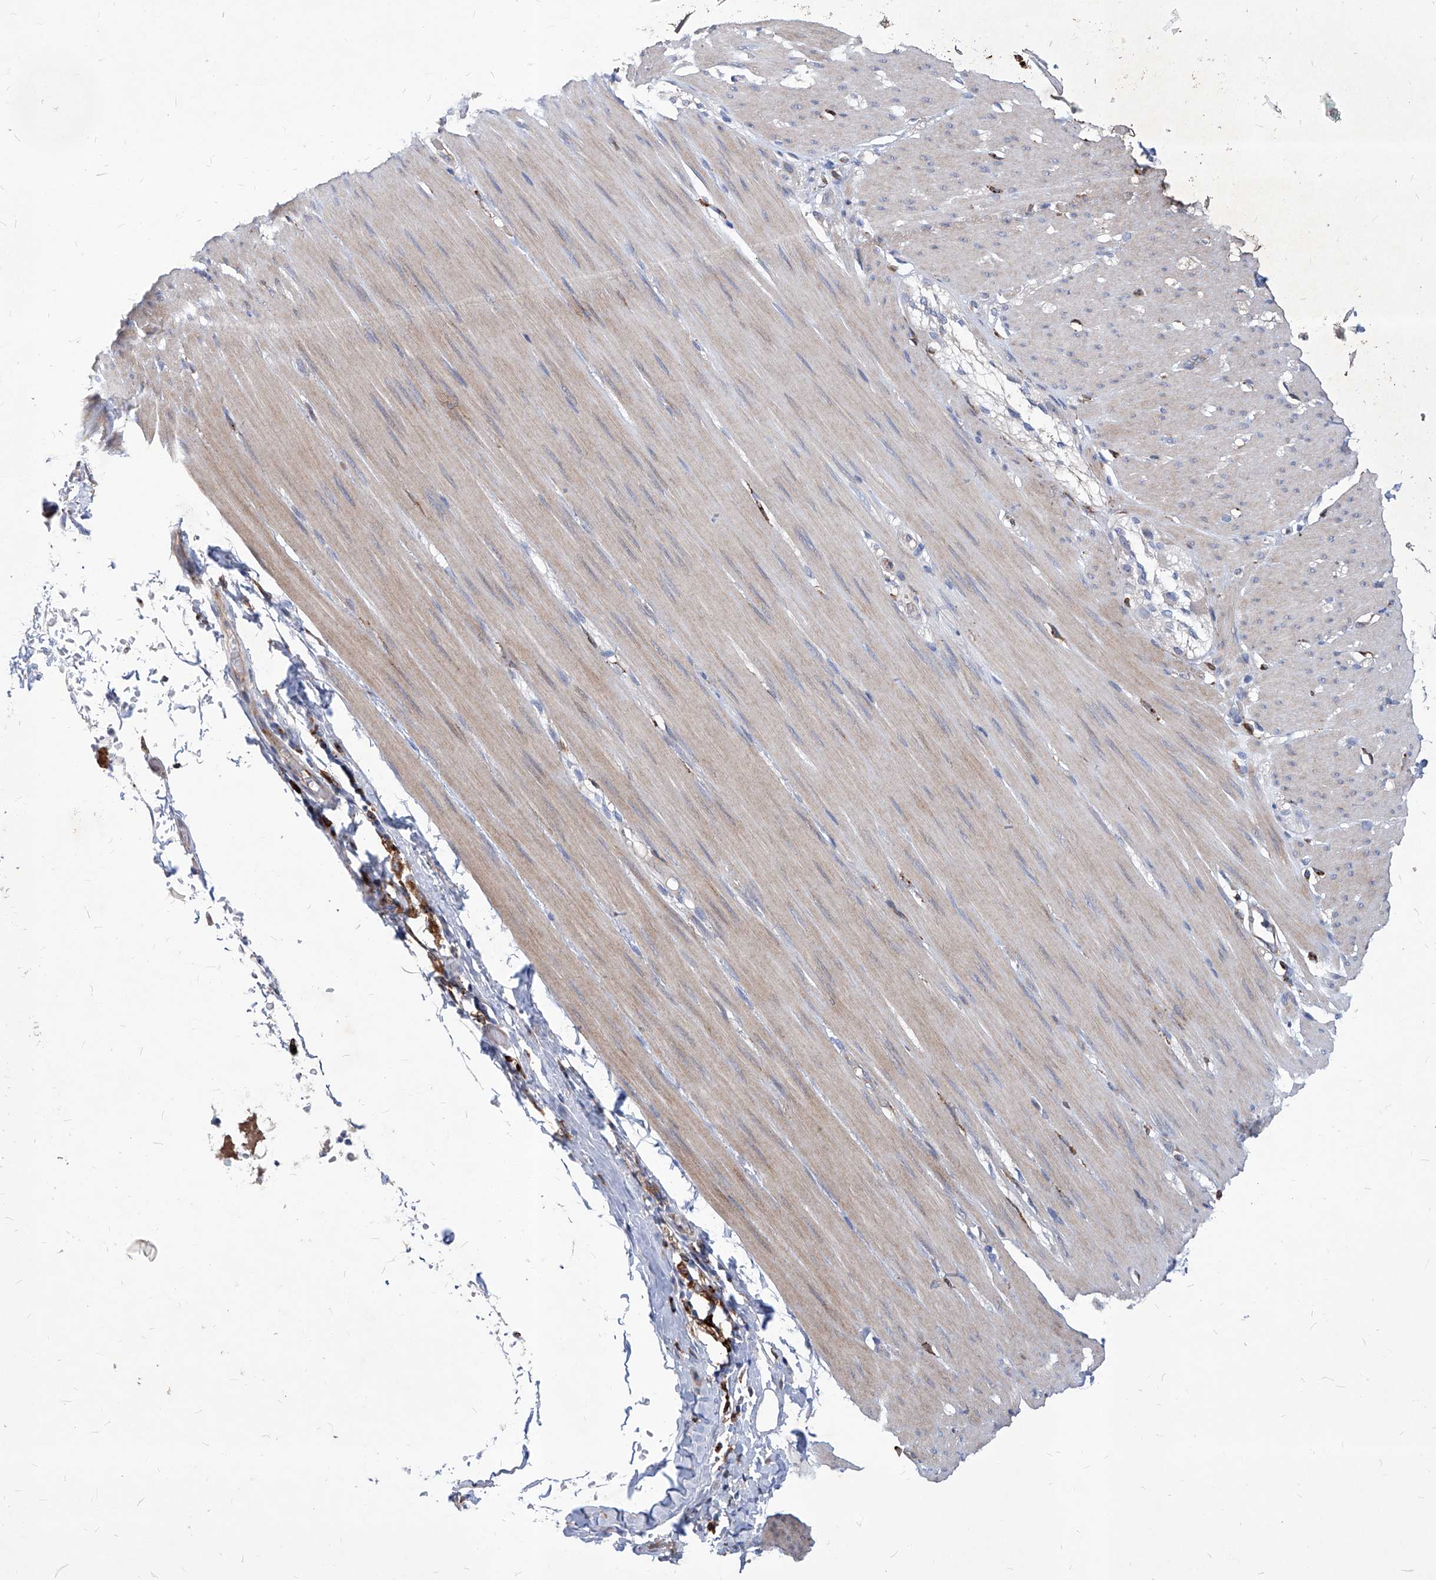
{"staining": {"intensity": "weak", "quantity": "<25%", "location": "cytoplasmic/membranous"}, "tissue": "smooth muscle", "cell_type": "Smooth muscle cells", "image_type": "normal", "snomed": [{"axis": "morphology", "description": "Normal tissue, NOS"}, {"axis": "morphology", "description": "Adenocarcinoma, NOS"}, {"axis": "topography", "description": "Colon"}, {"axis": "topography", "description": "Peripheral nerve tissue"}], "caption": "DAB immunohistochemical staining of unremarkable human smooth muscle reveals no significant expression in smooth muscle cells.", "gene": "UBOX5", "patient": {"sex": "male", "age": 14}}